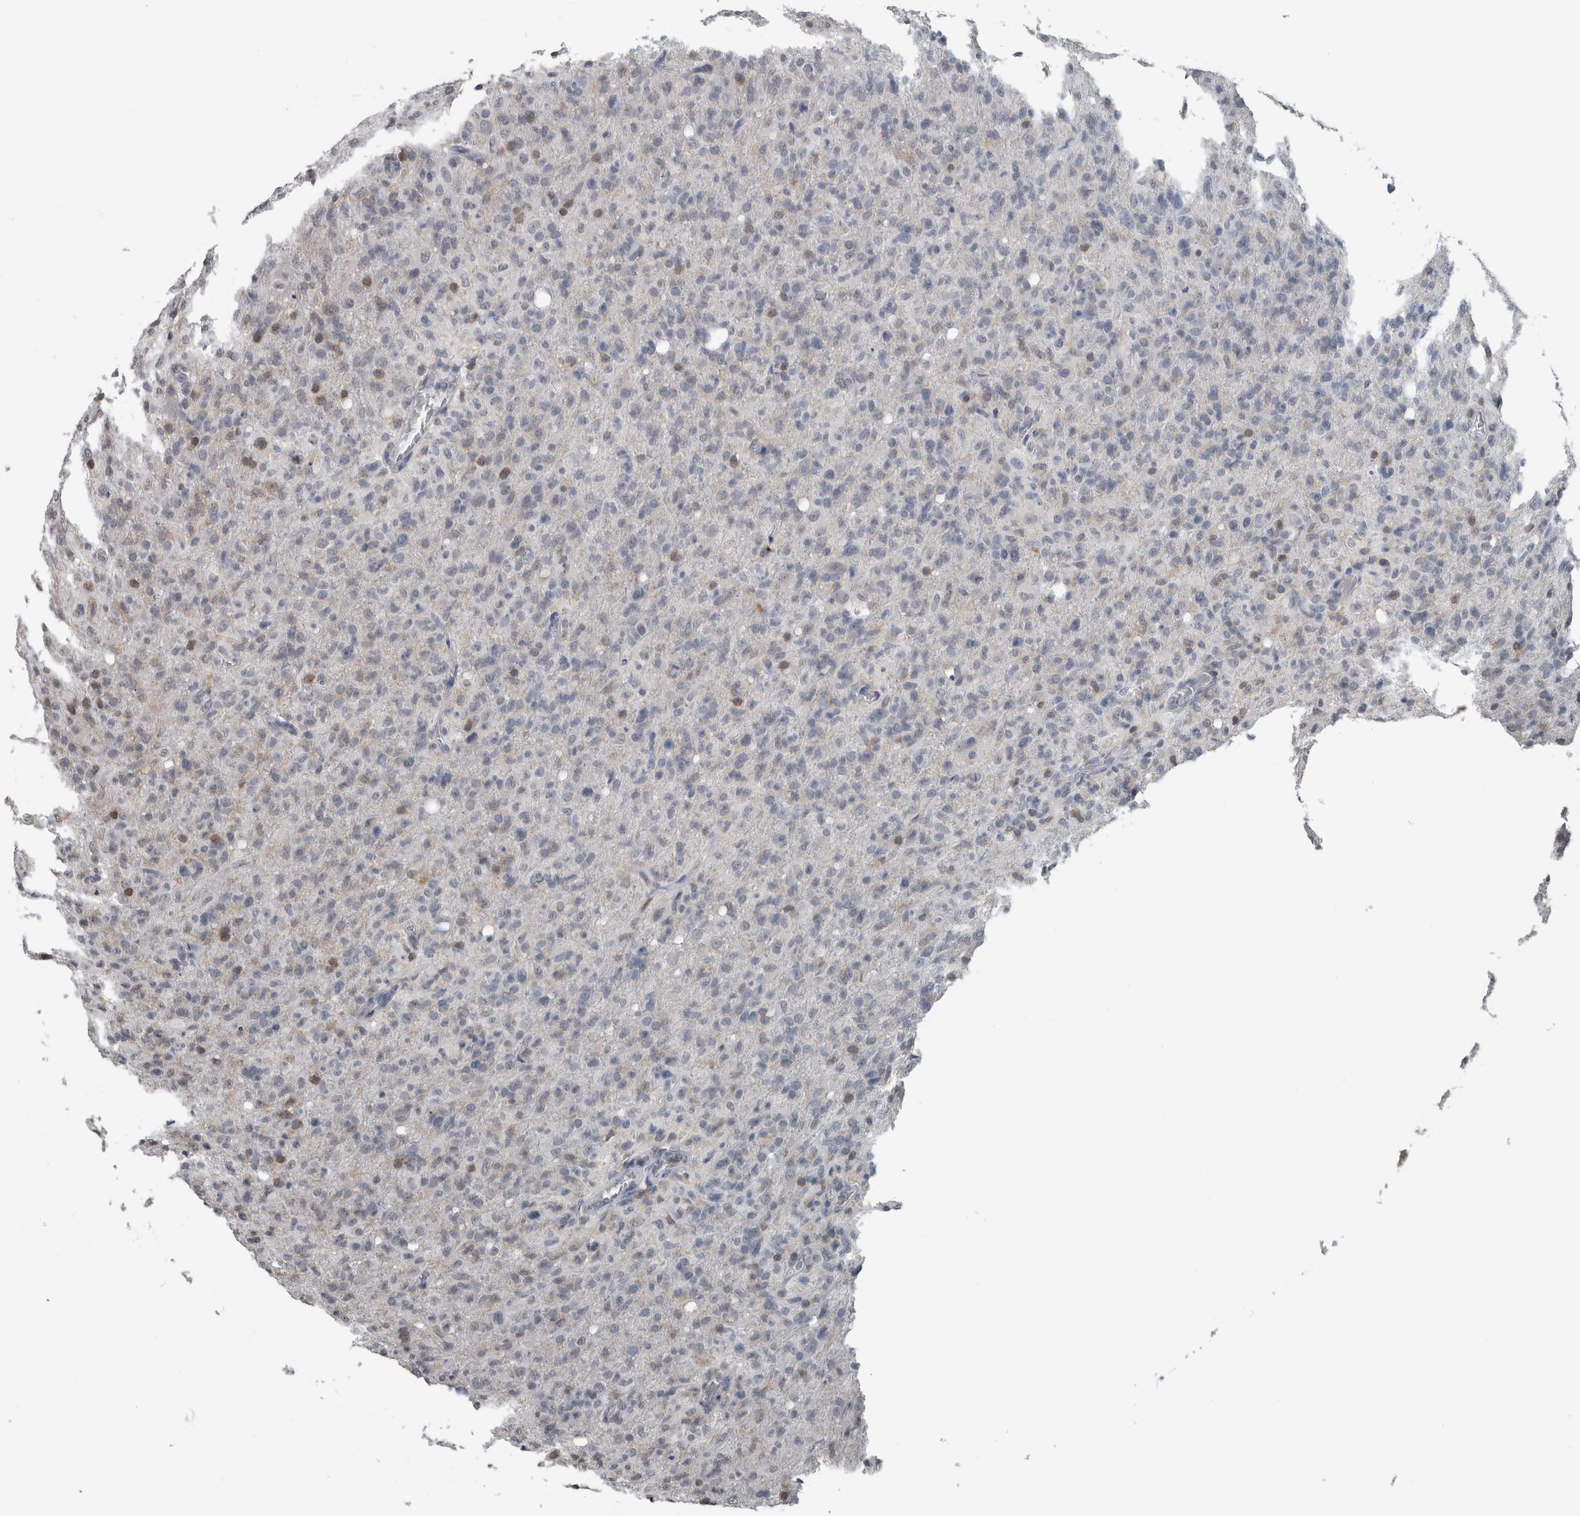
{"staining": {"intensity": "negative", "quantity": "none", "location": "none"}, "tissue": "glioma", "cell_type": "Tumor cells", "image_type": "cancer", "snomed": [{"axis": "morphology", "description": "Glioma, malignant, High grade"}, {"axis": "topography", "description": "Brain"}], "caption": "Human glioma stained for a protein using immunohistochemistry (IHC) demonstrates no expression in tumor cells.", "gene": "MAFF", "patient": {"sex": "female", "age": 57}}